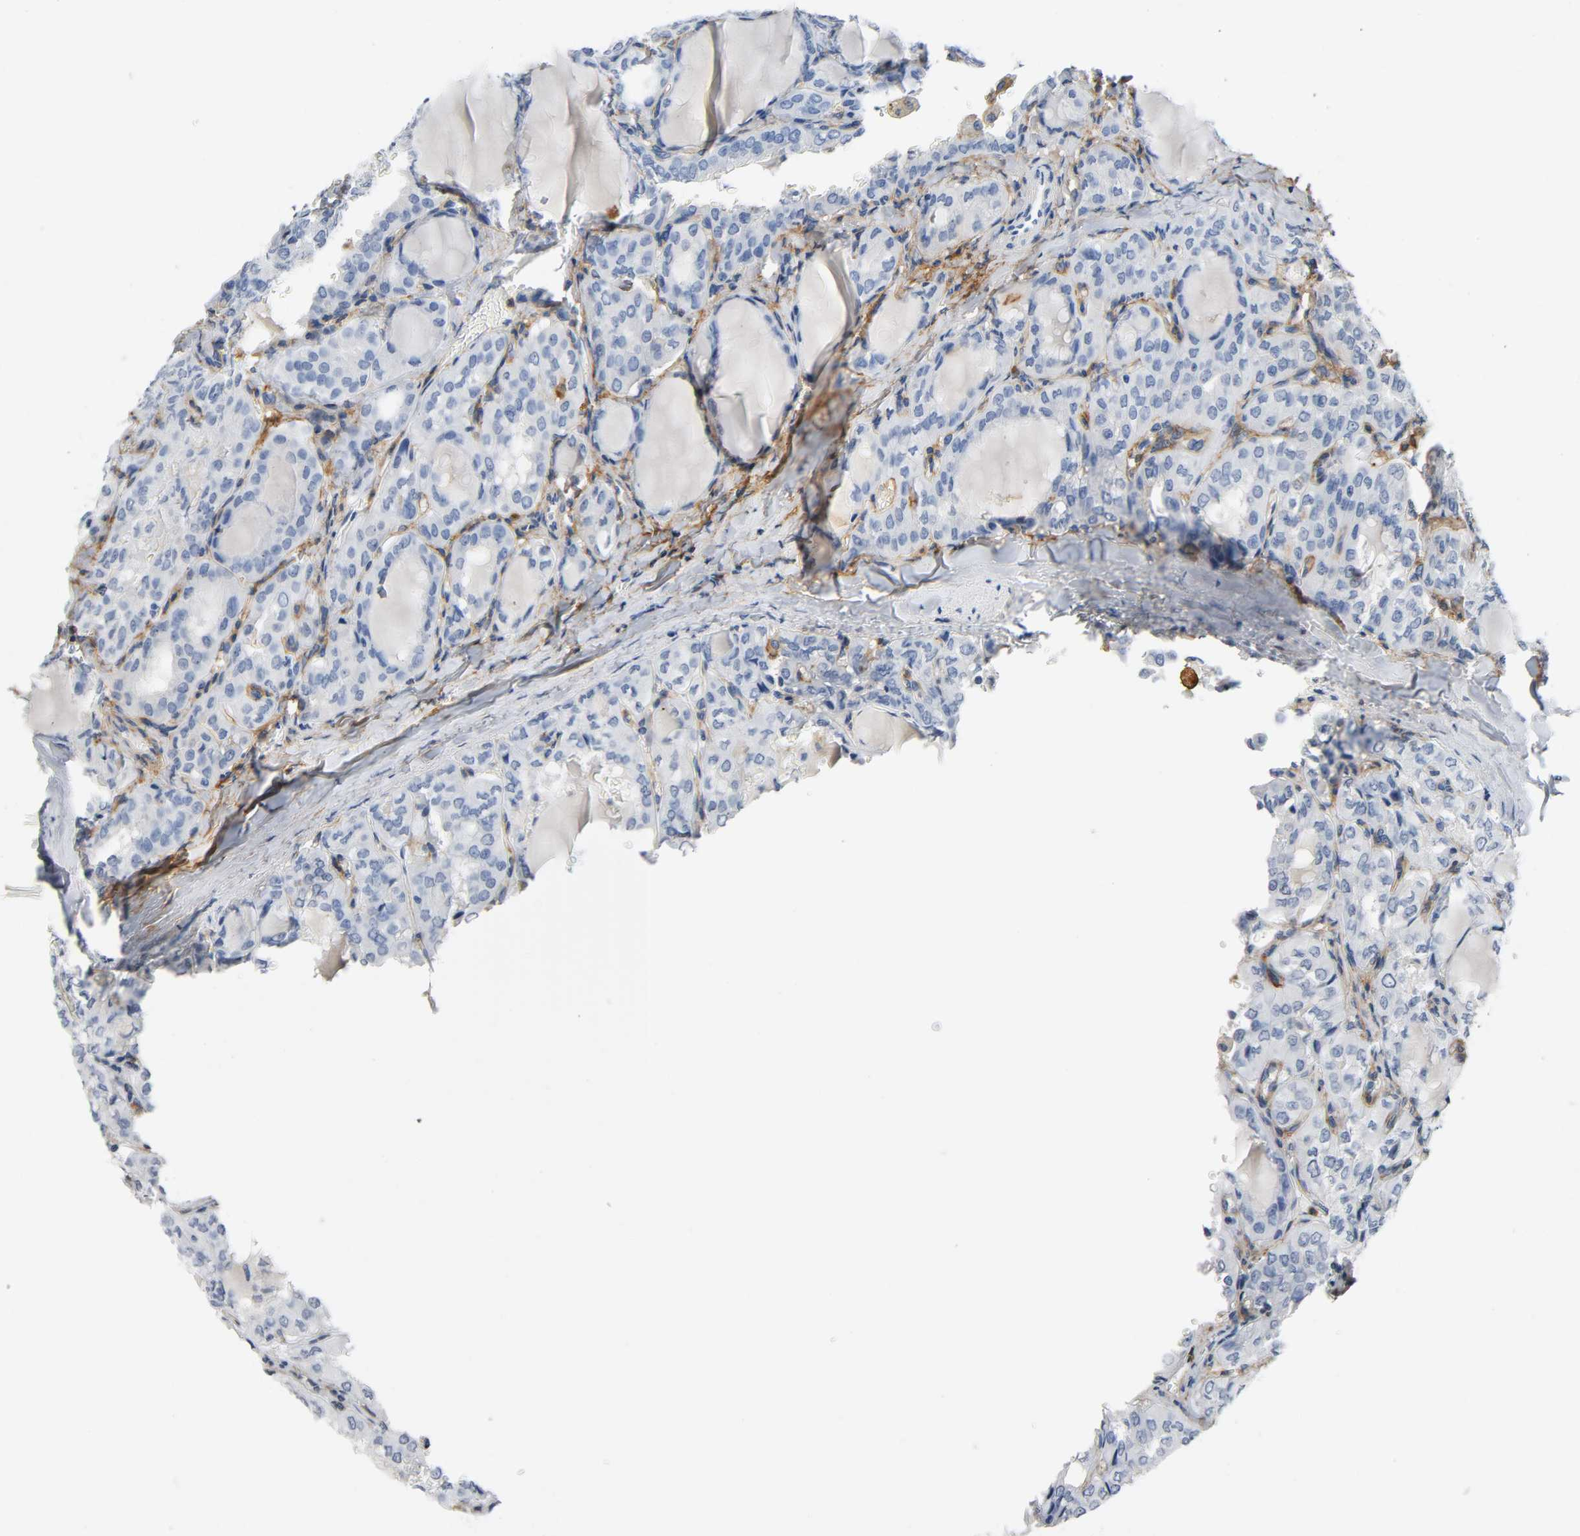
{"staining": {"intensity": "negative", "quantity": "none", "location": "none"}, "tissue": "thyroid cancer", "cell_type": "Tumor cells", "image_type": "cancer", "snomed": [{"axis": "morphology", "description": "Papillary adenocarcinoma, NOS"}, {"axis": "topography", "description": "Thyroid gland"}], "caption": "Thyroid papillary adenocarcinoma was stained to show a protein in brown. There is no significant expression in tumor cells. (DAB immunohistochemistry (IHC), high magnification).", "gene": "ANPEP", "patient": {"sex": "male", "age": 20}}